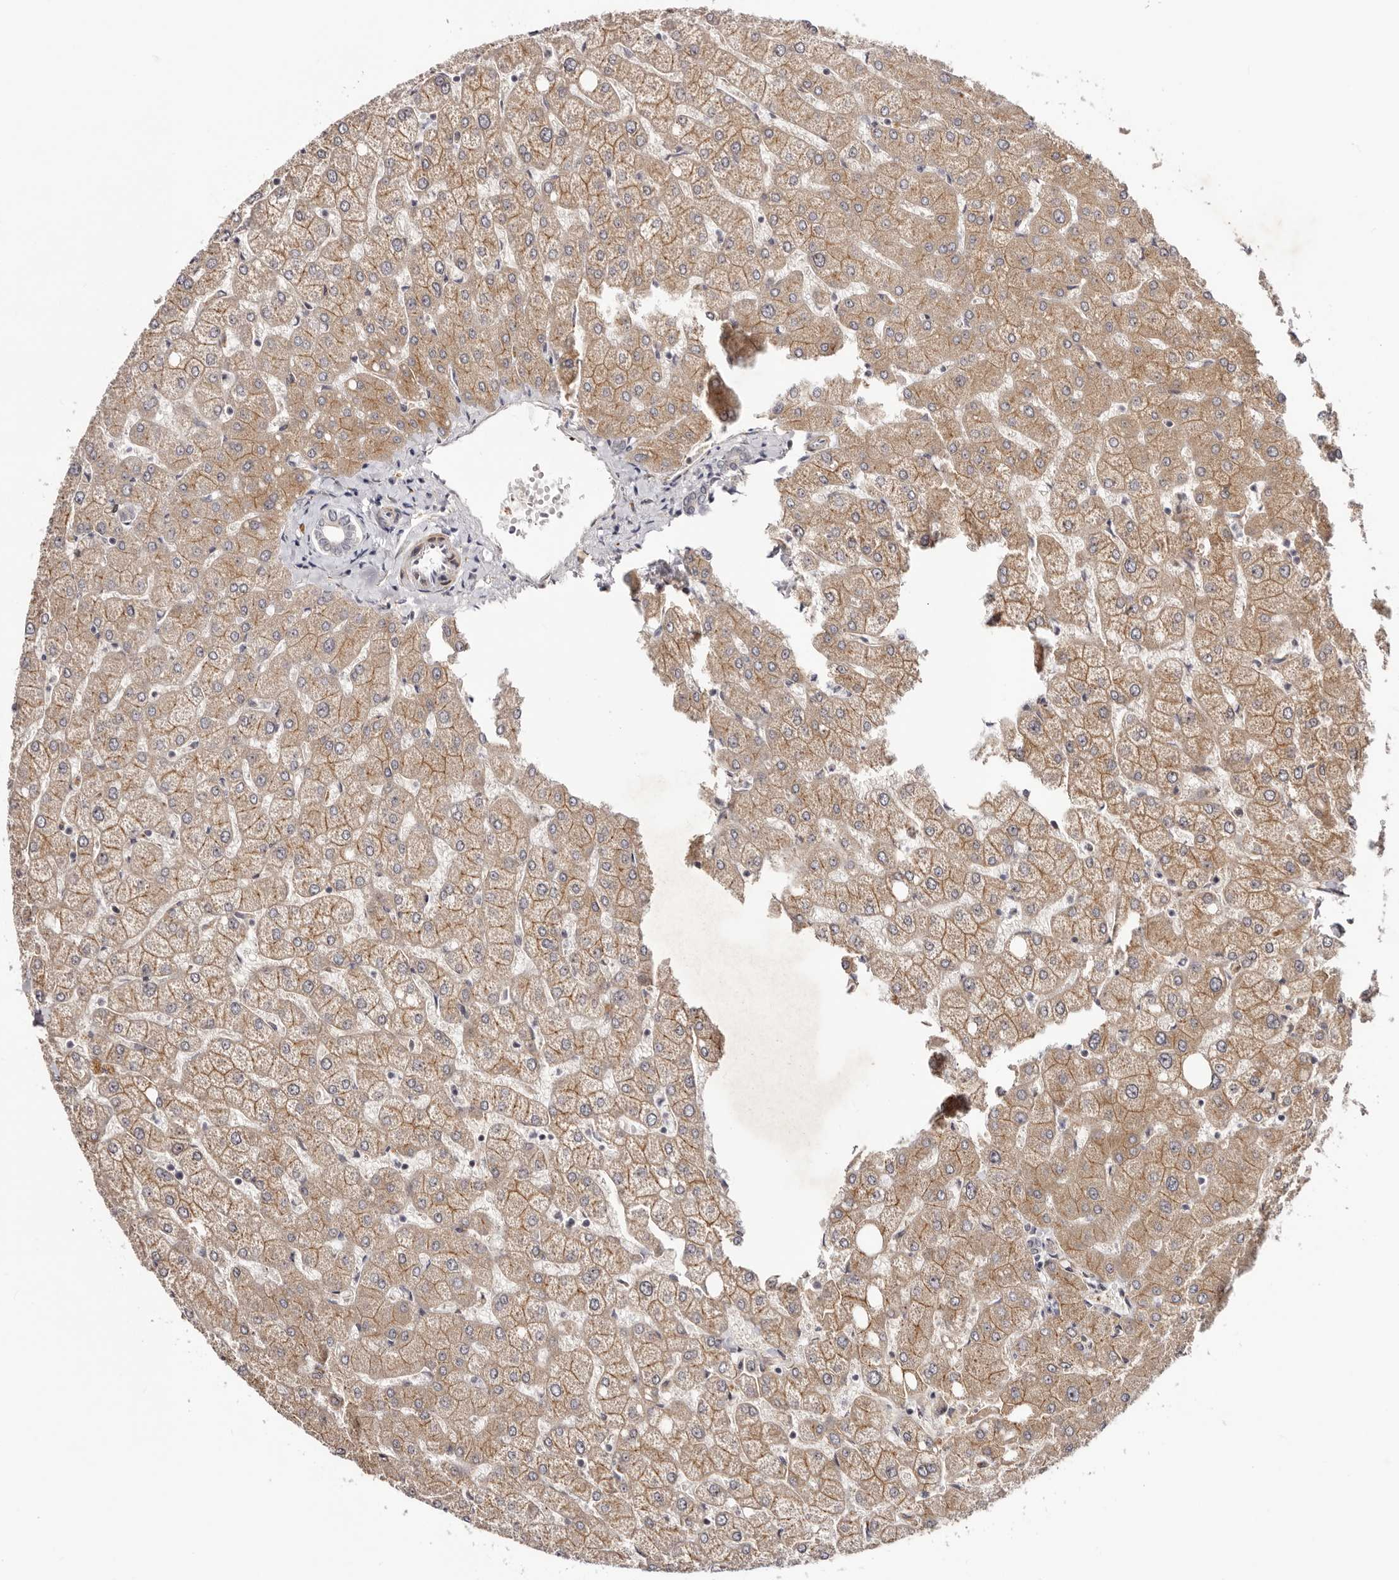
{"staining": {"intensity": "negative", "quantity": "none", "location": "none"}, "tissue": "liver", "cell_type": "Cholangiocytes", "image_type": "normal", "snomed": [{"axis": "morphology", "description": "Normal tissue, NOS"}, {"axis": "topography", "description": "Liver"}], "caption": "A photomicrograph of human liver is negative for staining in cholangiocytes. (DAB IHC, high magnification).", "gene": "MICAL2", "patient": {"sex": "female", "age": 54}}